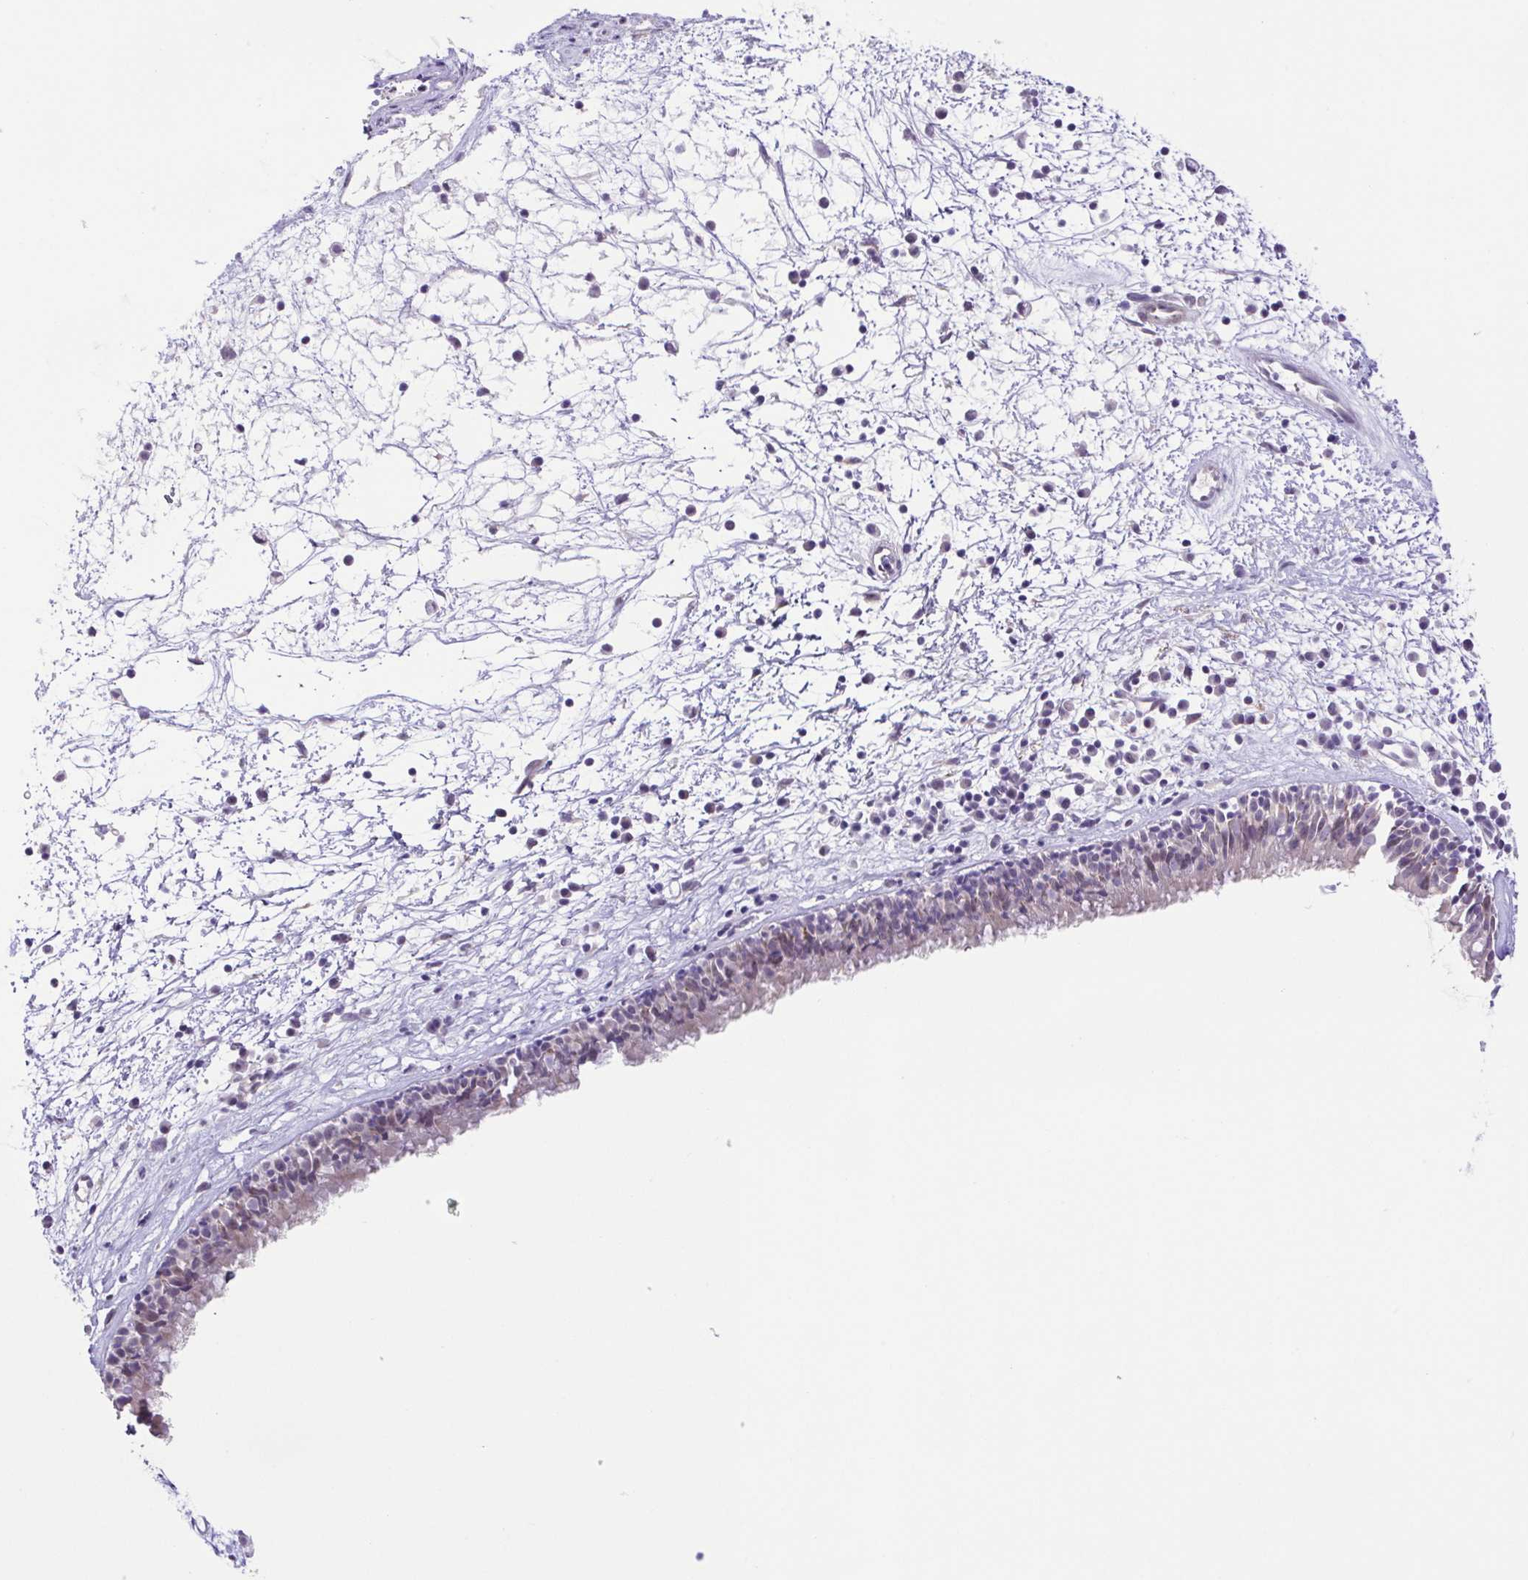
{"staining": {"intensity": "weak", "quantity": "<25%", "location": "cytoplasmic/membranous"}, "tissue": "nasopharynx", "cell_type": "Respiratory epithelial cells", "image_type": "normal", "snomed": [{"axis": "morphology", "description": "Normal tissue, NOS"}, {"axis": "topography", "description": "Nasopharynx"}], "caption": "Immunohistochemistry micrograph of benign human nasopharynx stained for a protein (brown), which exhibits no positivity in respiratory epithelial cells.", "gene": "DCLK2", "patient": {"sex": "male", "age": 24}}